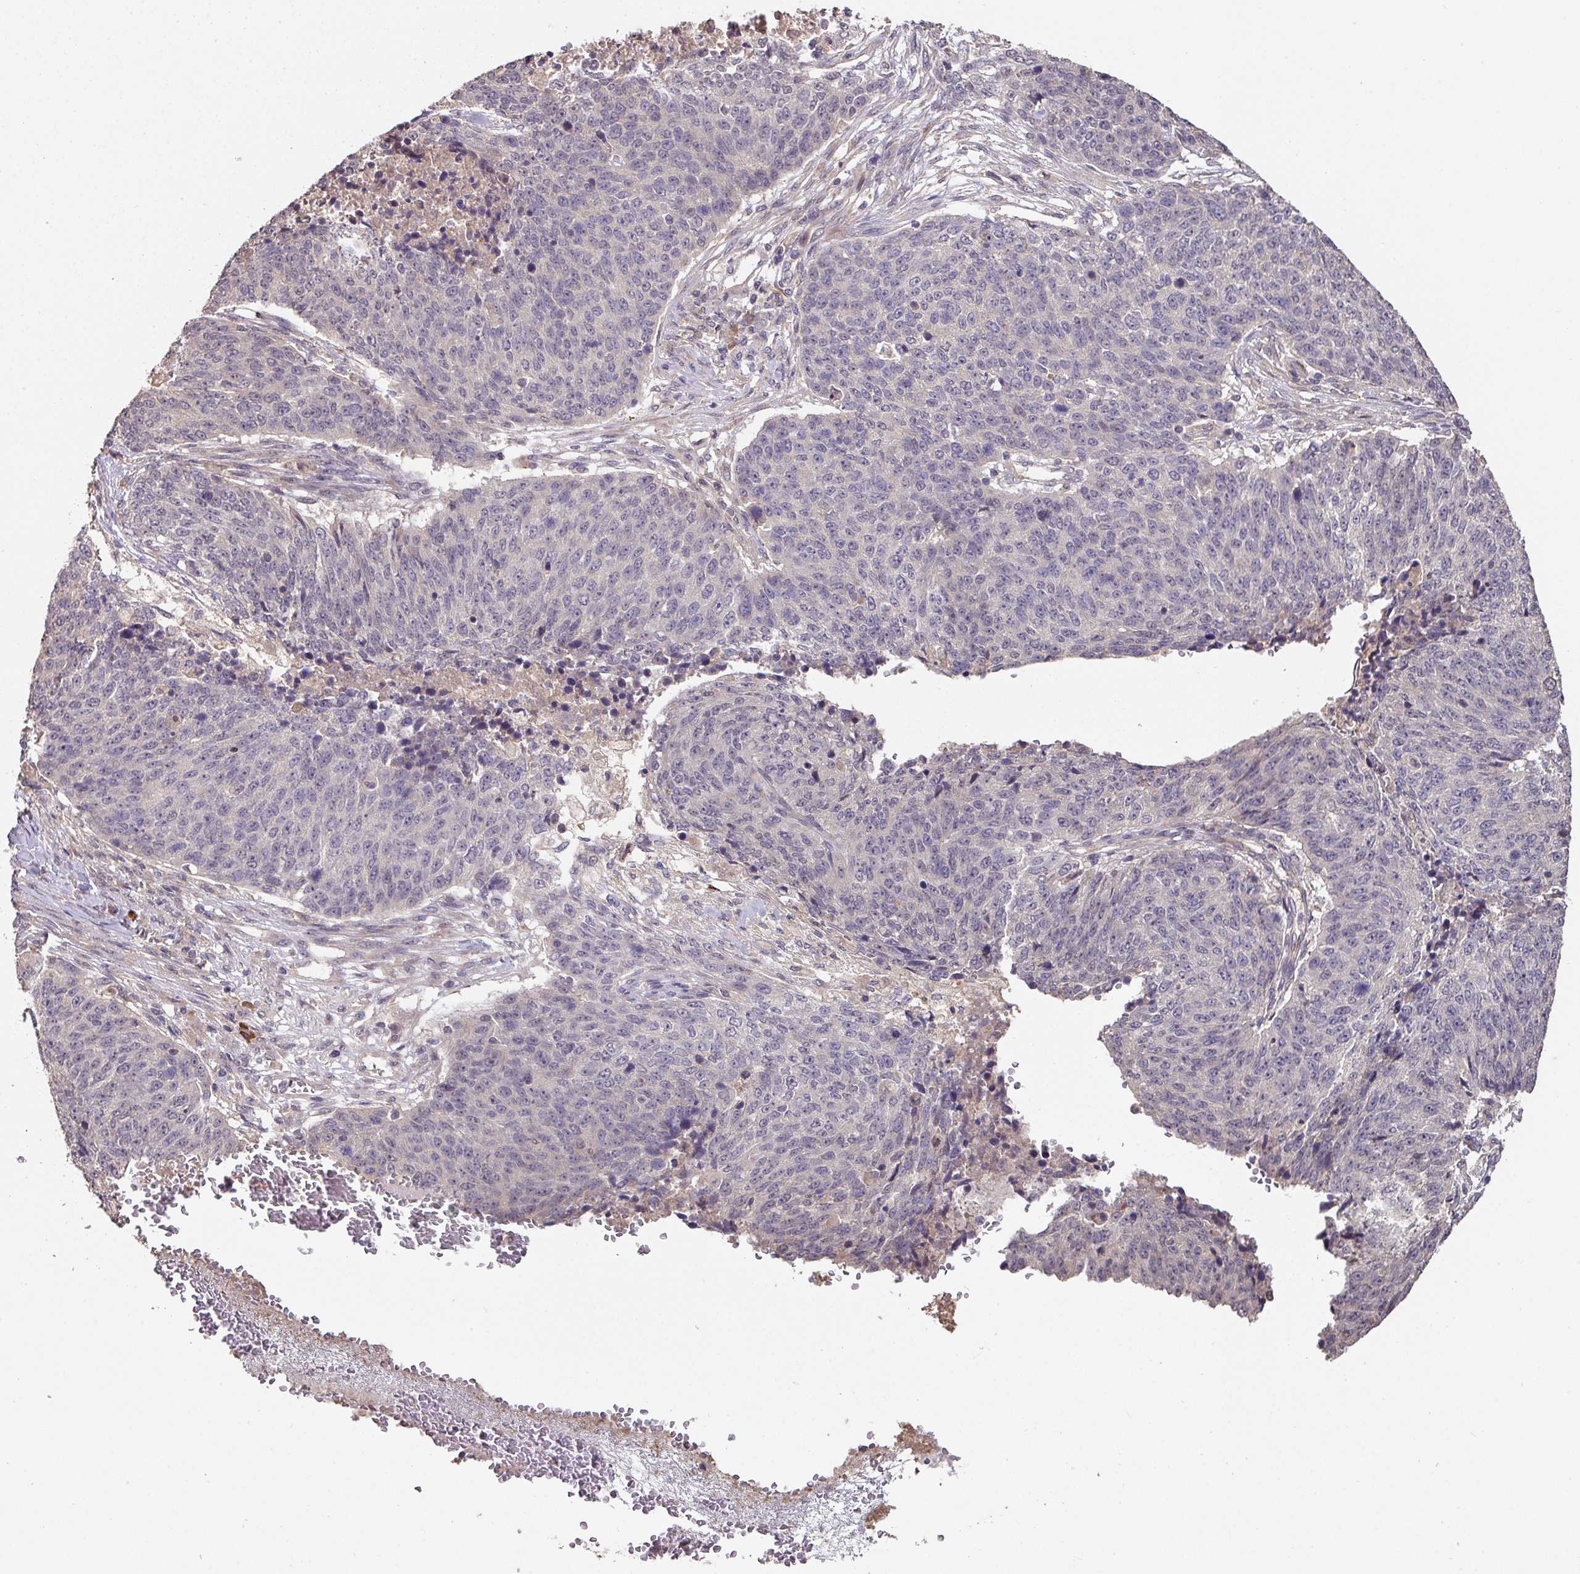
{"staining": {"intensity": "negative", "quantity": "none", "location": "none"}, "tissue": "lung cancer", "cell_type": "Tumor cells", "image_type": "cancer", "snomed": [{"axis": "morphology", "description": "Normal tissue, NOS"}, {"axis": "morphology", "description": "Squamous cell carcinoma, NOS"}, {"axis": "topography", "description": "Lymph node"}, {"axis": "topography", "description": "Lung"}], "caption": "High power microscopy image of an immunohistochemistry image of lung cancer (squamous cell carcinoma), revealing no significant staining in tumor cells.", "gene": "ACVR2B", "patient": {"sex": "male", "age": 66}}